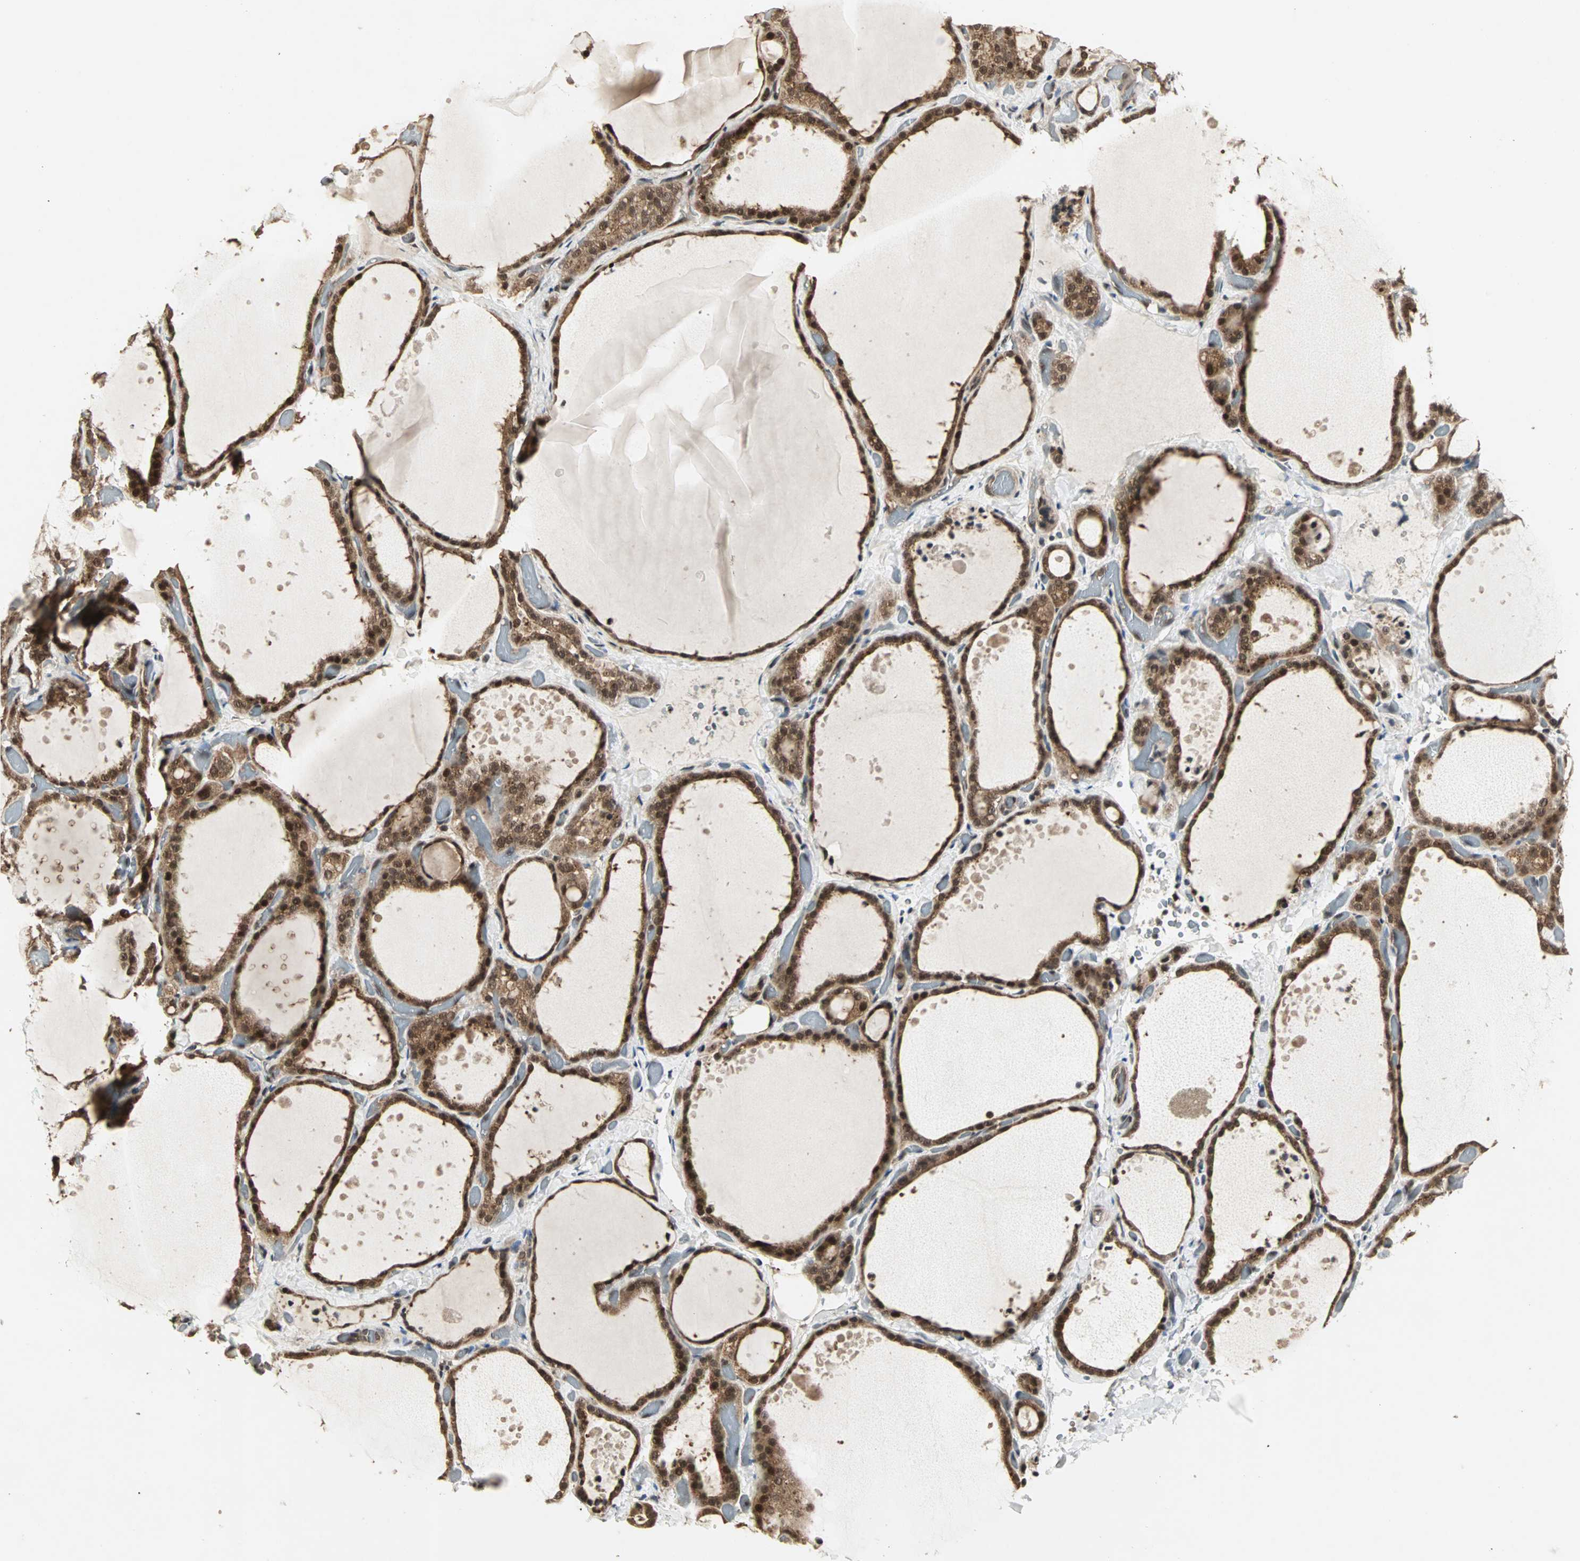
{"staining": {"intensity": "strong", "quantity": ">75%", "location": "cytoplasmic/membranous,nuclear"}, "tissue": "thyroid gland", "cell_type": "Glandular cells", "image_type": "normal", "snomed": [{"axis": "morphology", "description": "Normal tissue, NOS"}, {"axis": "topography", "description": "Thyroid gland"}], "caption": "Strong cytoplasmic/membranous,nuclear protein positivity is present in approximately >75% of glandular cells in thyroid gland.", "gene": "CSNK2B", "patient": {"sex": "female", "age": 44}}